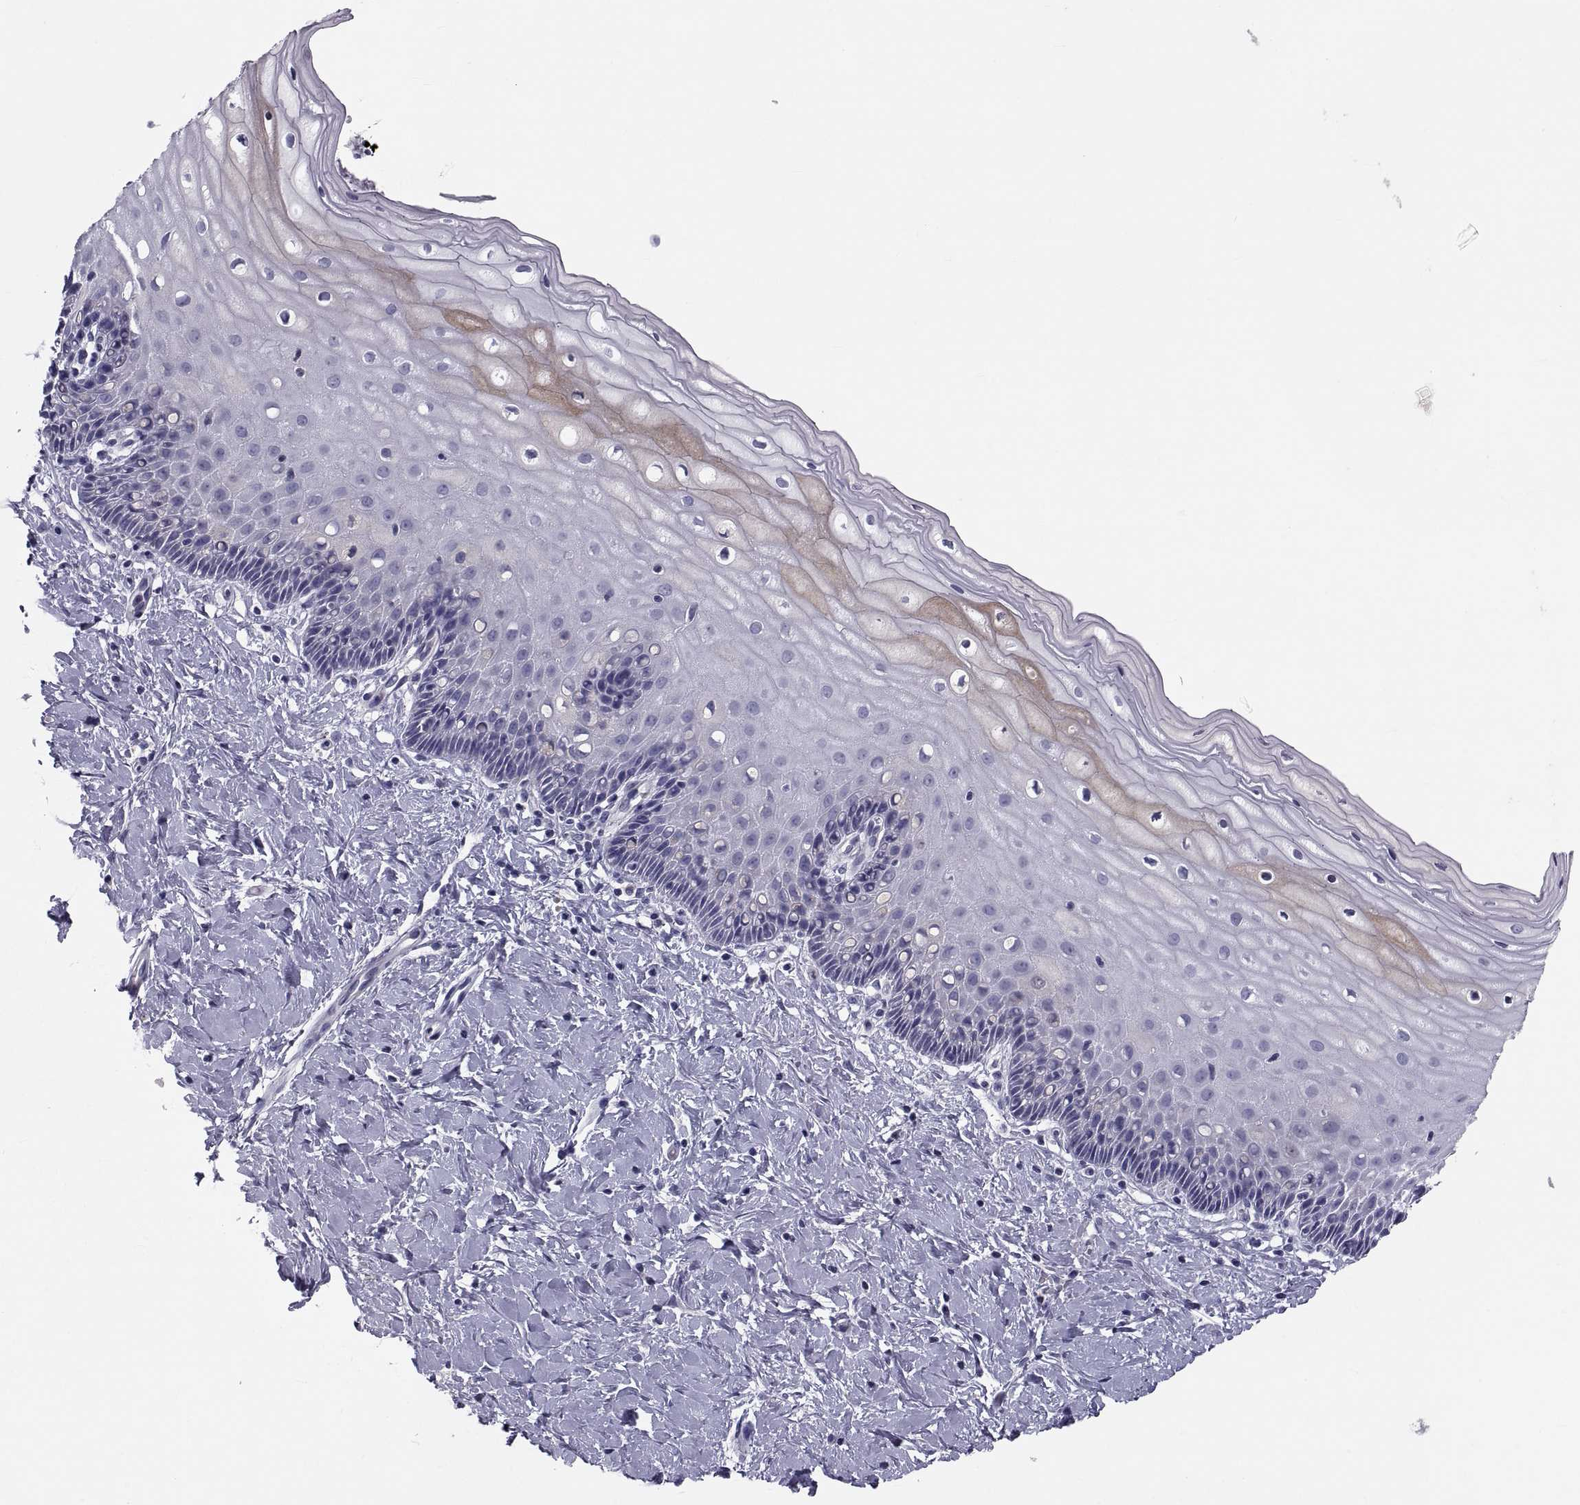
{"staining": {"intensity": "weak", "quantity": "<25%", "location": "cytoplasmic/membranous"}, "tissue": "cervix", "cell_type": "Squamous epithelial cells", "image_type": "normal", "snomed": [{"axis": "morphology", "description": "Normal tissue, NOS"}, {"axis": "topography", "description": "Cervix"}], "caption": "The photomicrograph shows no staining of squamous epithelial cells in unremarkable cervix.", "gene": "PDZRN4", "patient": {"sex": "female", "age": 37}}